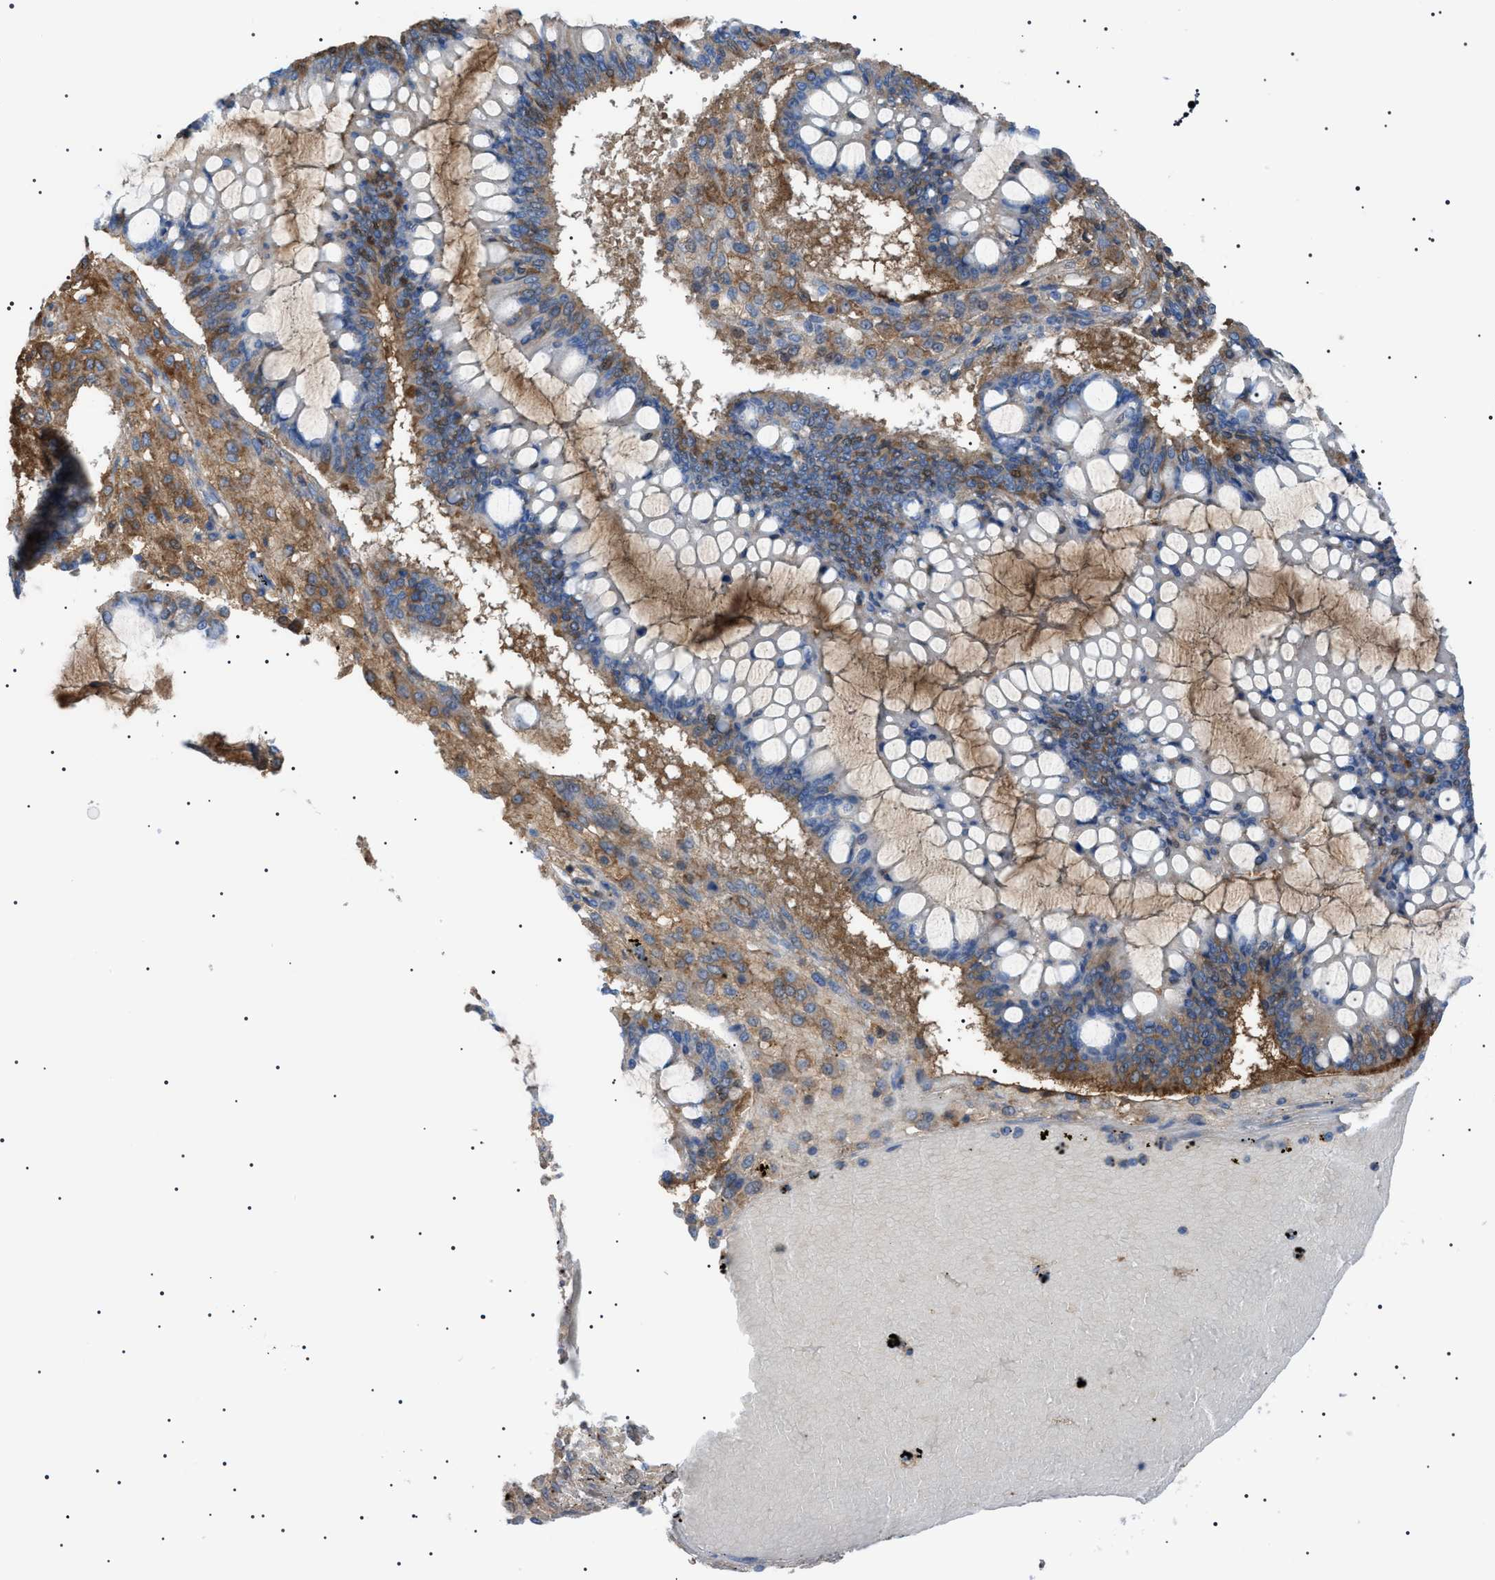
{"staining": {"intensity": "weak", "quantity": "25%-75%", "location": "cytoplasmic/membranous"}, "tissue": "ovarian cancer", "cell_type": "Tumor cells", "image_type": "cancer", "snomed": [{"axis": "morphology", "description": "Cystadenocarcinoma, mucinous, NOS"}, {"axis": "topography", "description": "Ovary"}], "caption": "High-power microscopy captured an immunohistochemistry image of ovarian cancer (mucinous cystadenocarcinoma), revealing weak cytoplasmic/membranous positivity in approximately 25%-75% of tumor cells.", "gene": "LPA", "patient": {"sex": "female", "age": 73}}